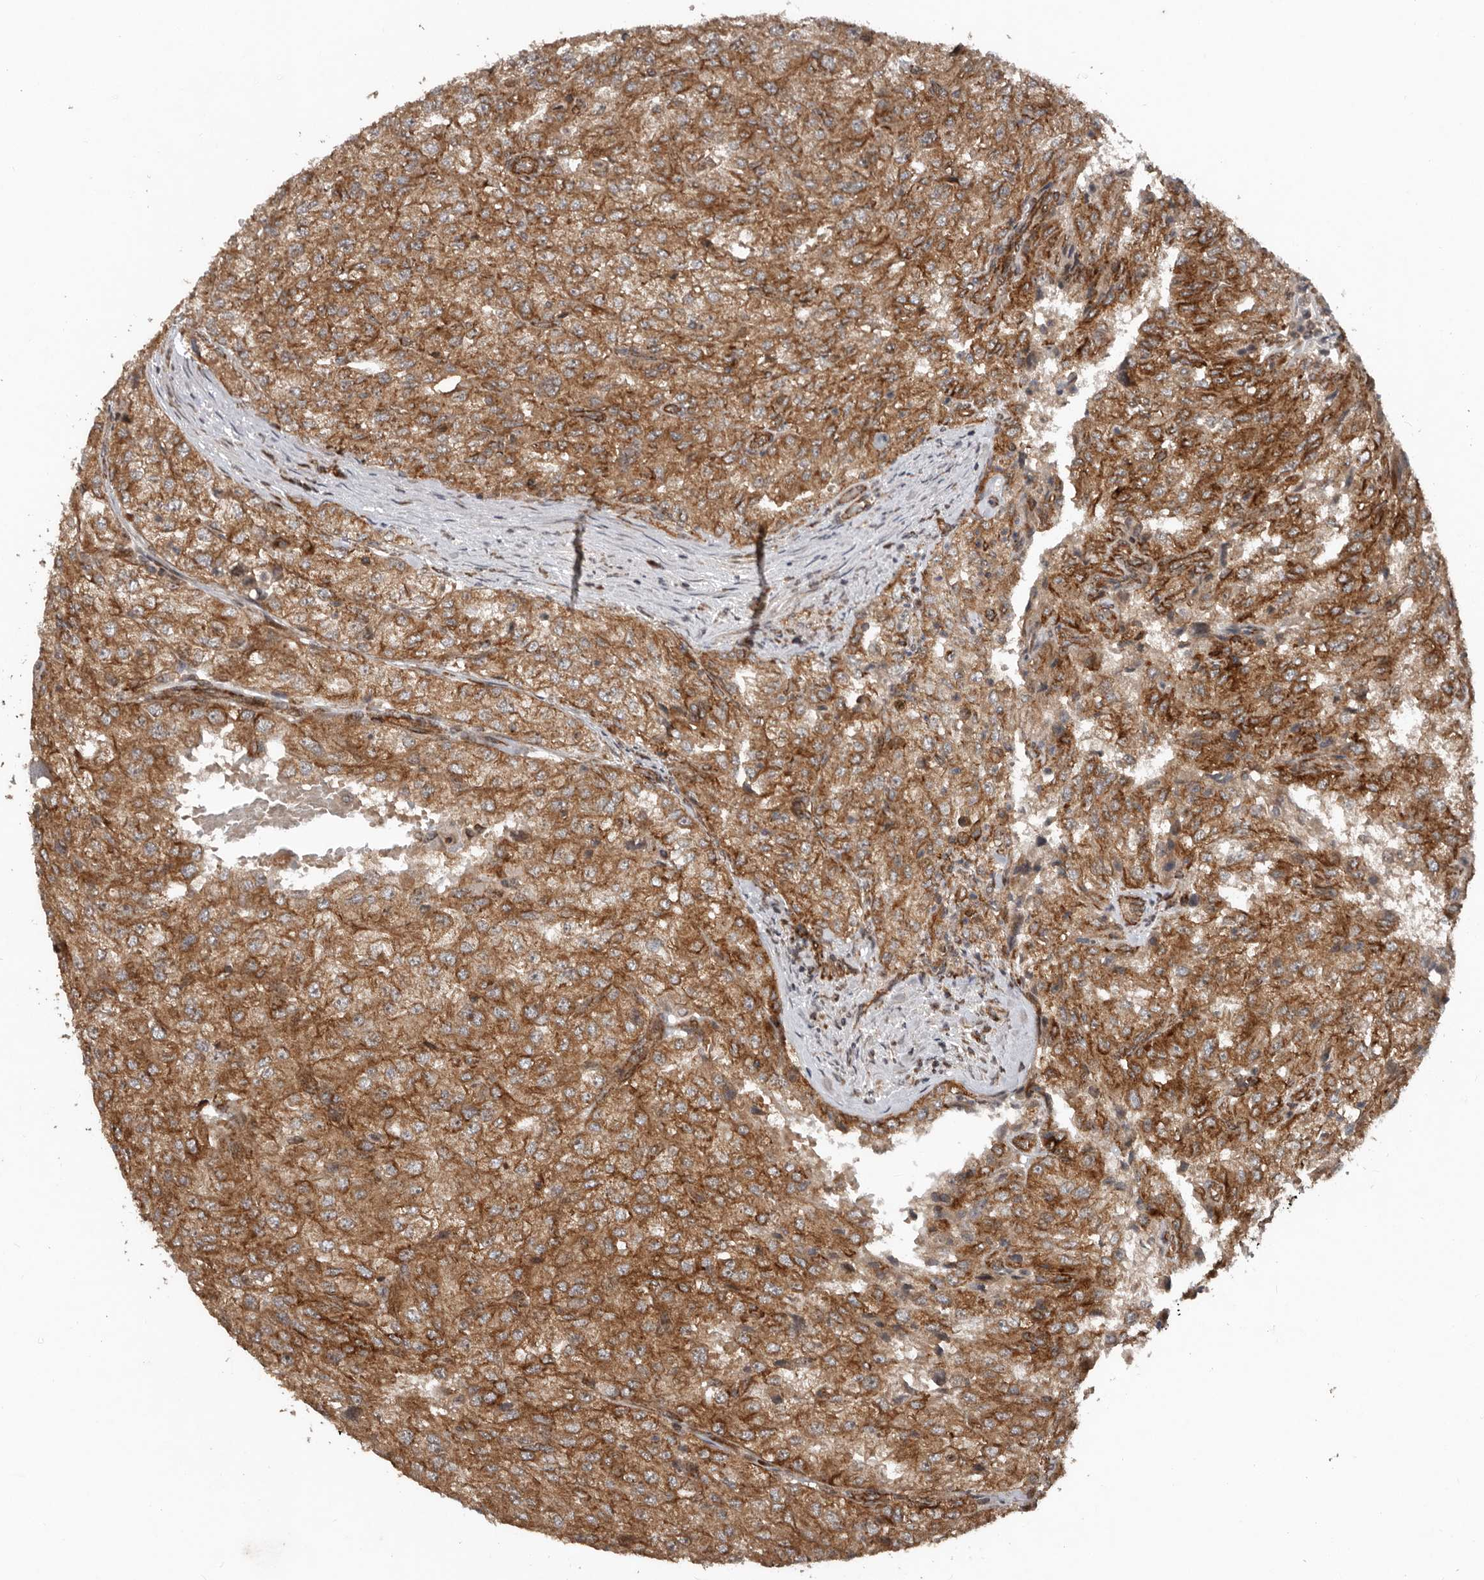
{"staining": {"intensity": "strong", "quantity": ">75%", "location": "cytoplasmic/membranous"}, "tissue": "renal cancer", "cell_type": "Tumor cells", "image_type": "cancer", "snomed": [{"axis": "morphology", "description": "Adenocarcinoma, NOS"}, {"axis": "topography", "description": "Kidney"}], "caption": "The image displays staining of adenocarcinoma (renal), revealing strong cytoplasmic/membranous protein expression (brown color) within tumor cells.", "gene": "CCDC190", "patient": {"sex": "female", "age": 54}}